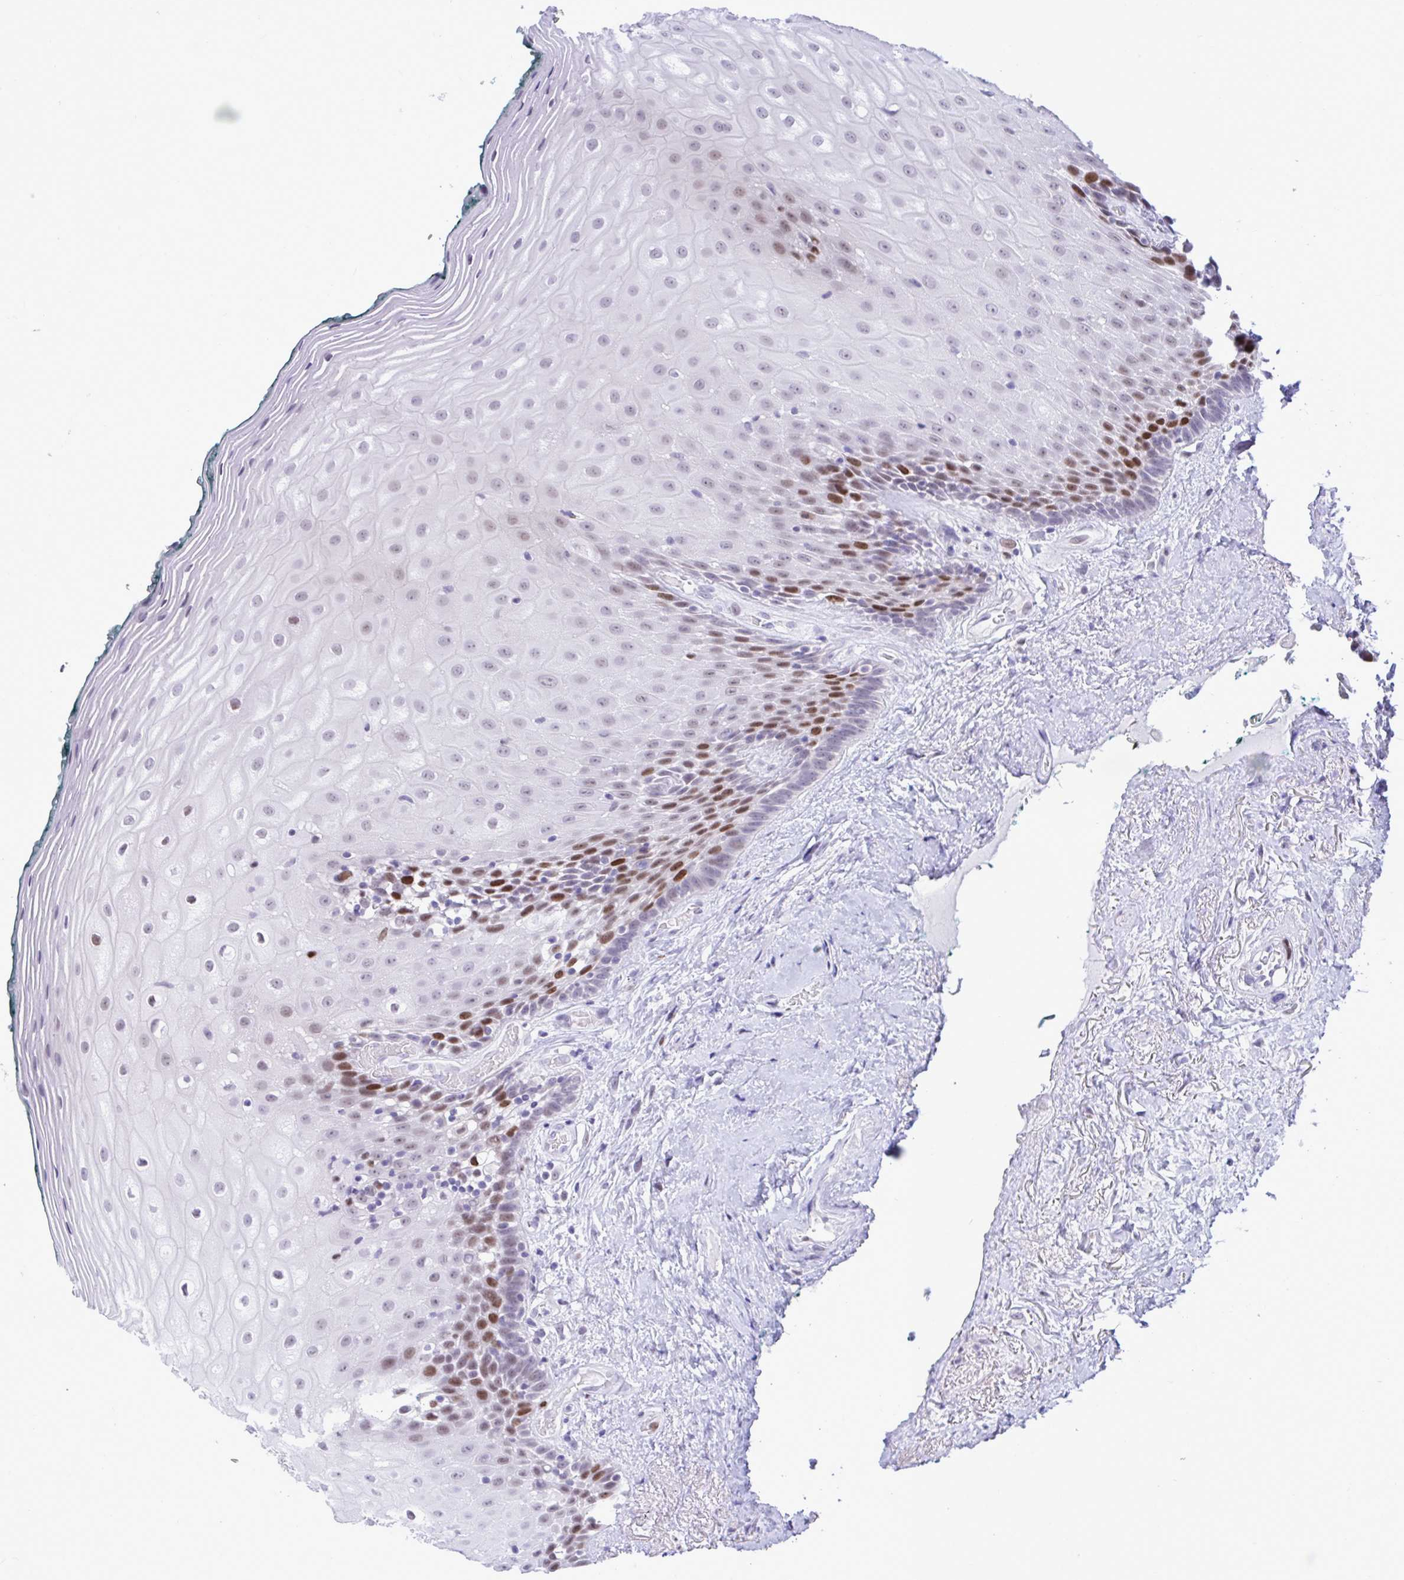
{"staining": {"intensity": "moderate", "quantity": "25%-75%", "location": "nuclear"}, "tissue": "oral mucosa", "cell_type": "Squamous epithelial cells", "image_type": "normal", "snomed": [{"axis": "morphology", "description": "Normal tissue, NOS"}, {"axis": "morphology", "description": "Squamous cell carcinoma, NOS"}, {"axis": "topography", "description": "Oral tissue"}, {"axis": "topography", "description": "Head-Neck"}], "caption": "Protein expression analysis of normal human oral mucosa reveals moderate nuclear staining in about 25%-75% of squamous epithelial cells.", "gene": "C1QL2", "patient": {"sex": "male", "age": 64}}